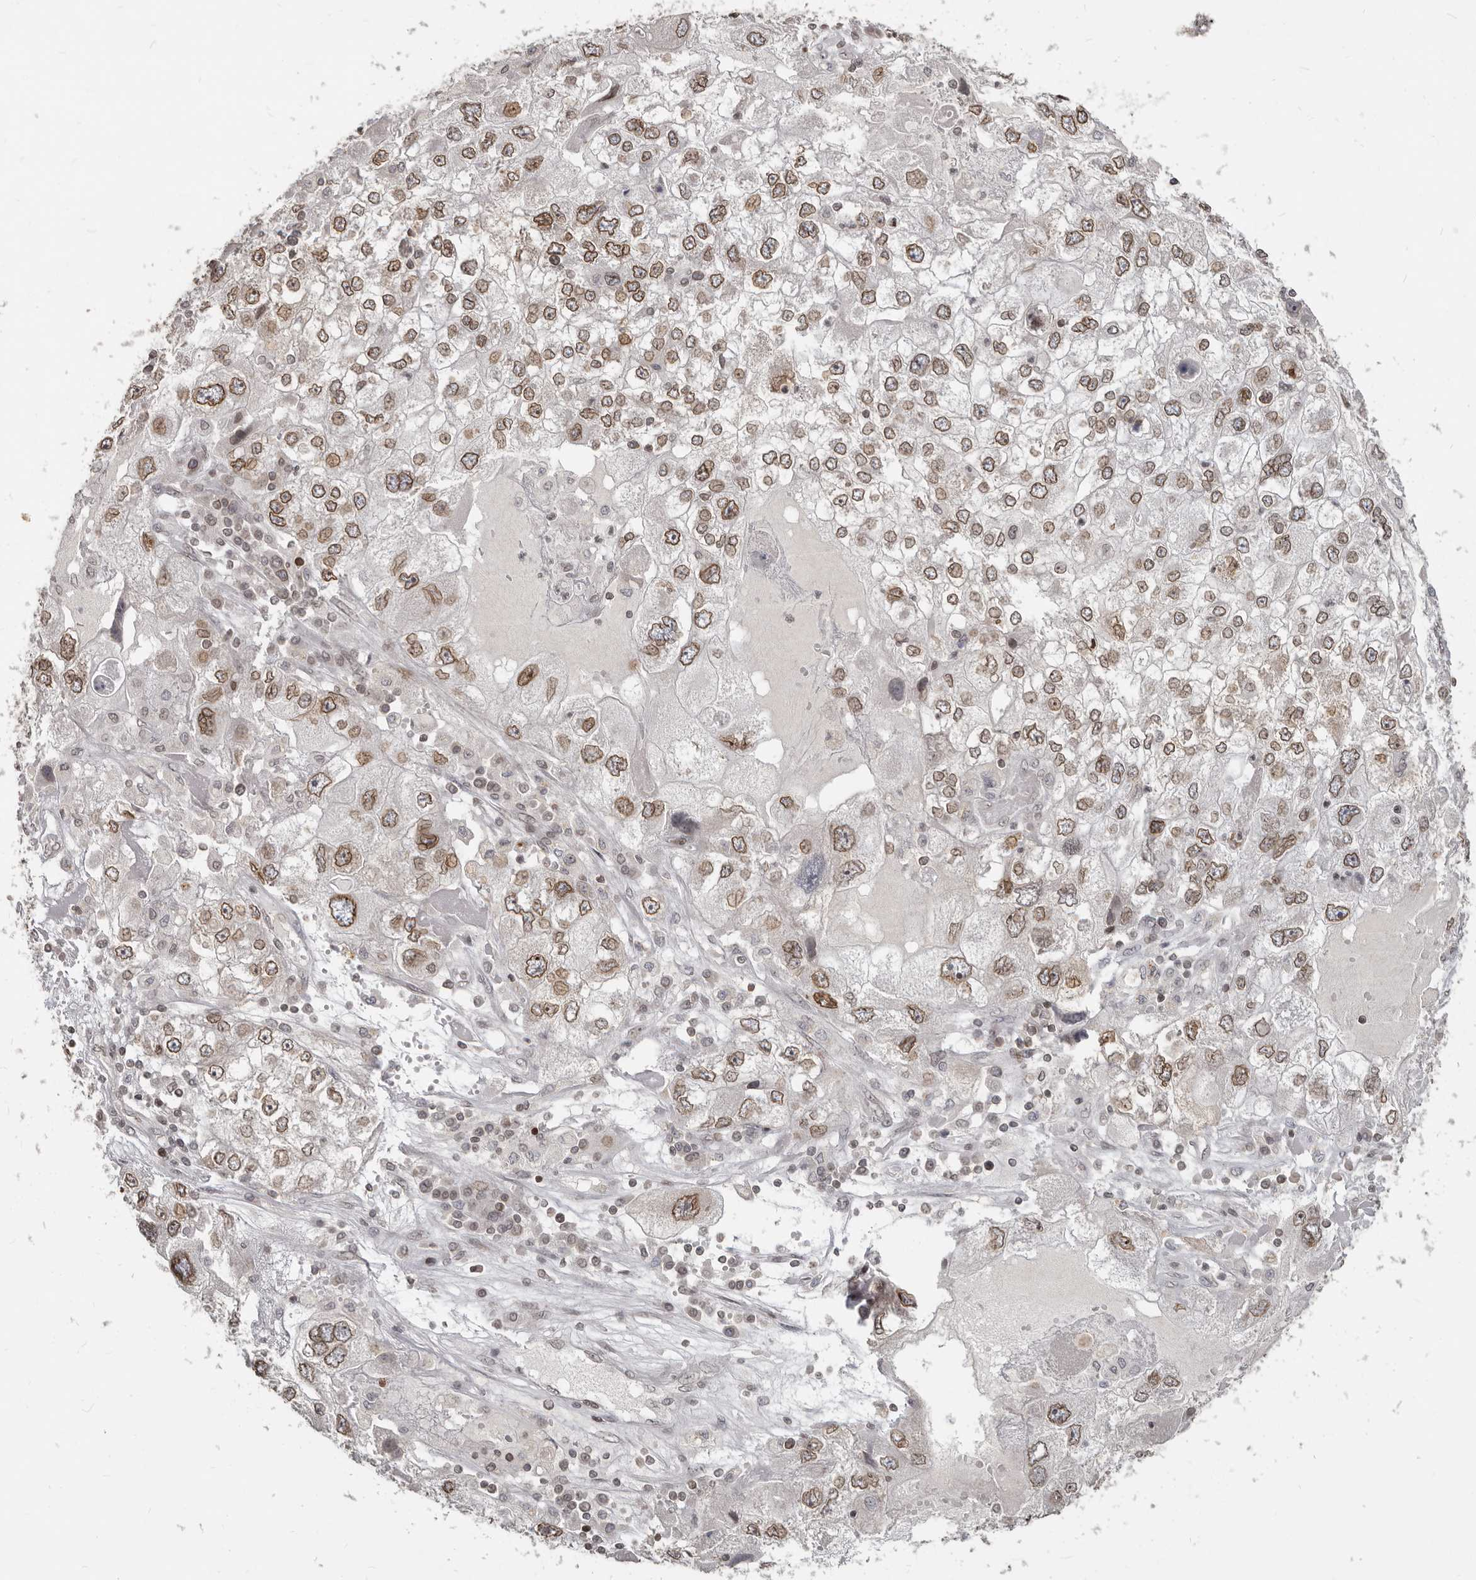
{"staining": {"intensity": "moderate", "quantity": ">75%", "location": "cytoplasmic/membranous,nuclear"}, "tissue": "endometrial cancer", "cell_type": "Tumor cells", "image_type": "cancer", "snomed": [{"axis": "morphology", "description": "Adenocarcinoma, NOS"}, {"axis": "topography", "description": "Endometrium"}], "caption": "Human adenocarcinoma (endometrial) stained with a protein marker demonstrates moderate staining in tumor cells.", "gene": "NUP153", "patient": {"sex": "female", "age": 49}}